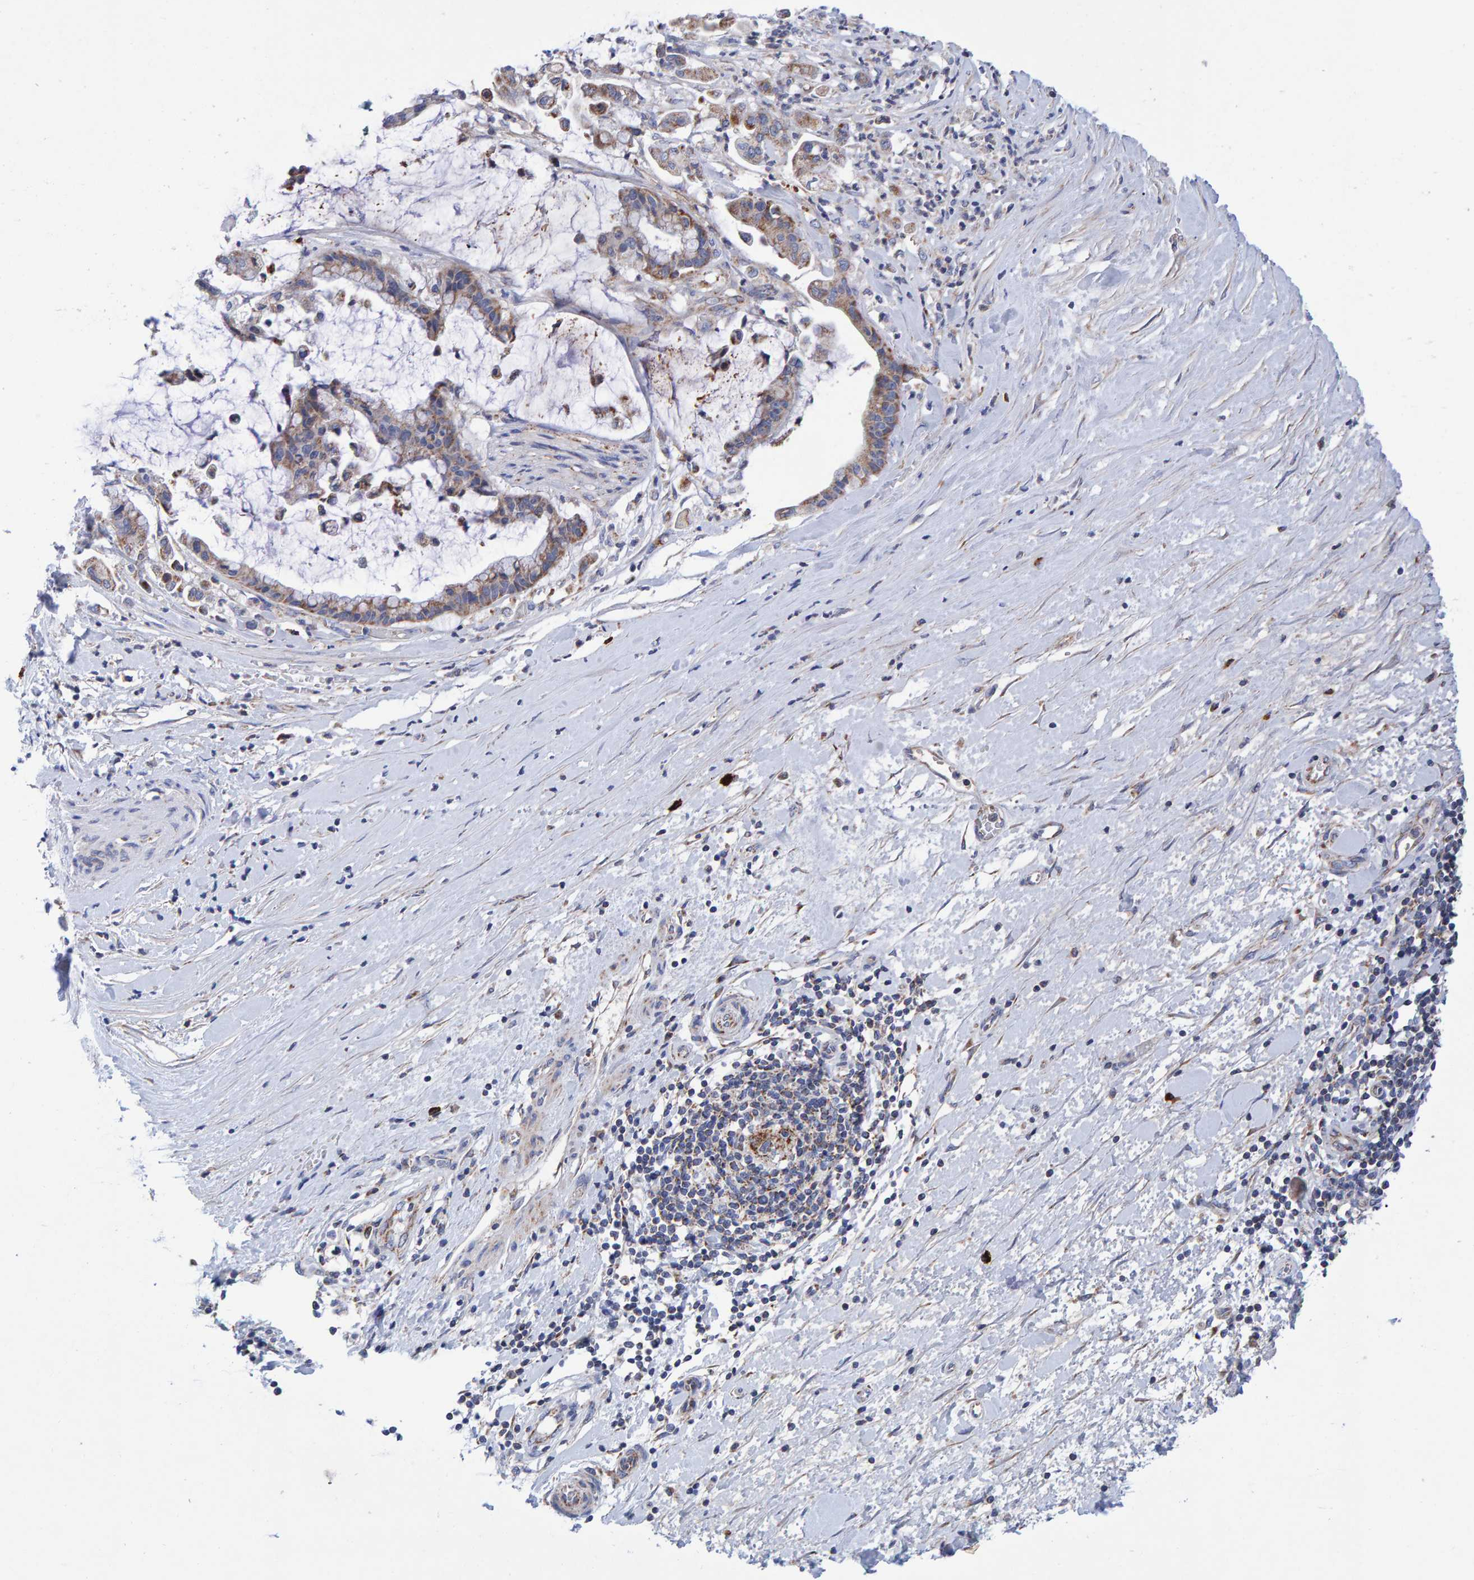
{"staining": {"intensity": "moderate", "quantity": "<25%", "location": "cytoplasmic/membranous"}, "tissue": "pancreatic cancer", "cell_type": "Tumor cells", "image_type": "cancer", "snomed": [{"axis": "morphology", "description": "Adenocarcinoma, NOS"}, {"axis": "topography", "description": "Pancreas"}], "caption": "This histopathology image shows pancreatic cancer stained with immunohistochemistry (IHC) to label a protein in brown. The cytoplasmic/membranous of tumor cells show moderate positivity for the protein. Nuclei are counter-stained blue.", "gene": "EFR3A", "patient": {"sex": "male", "age": 41}}